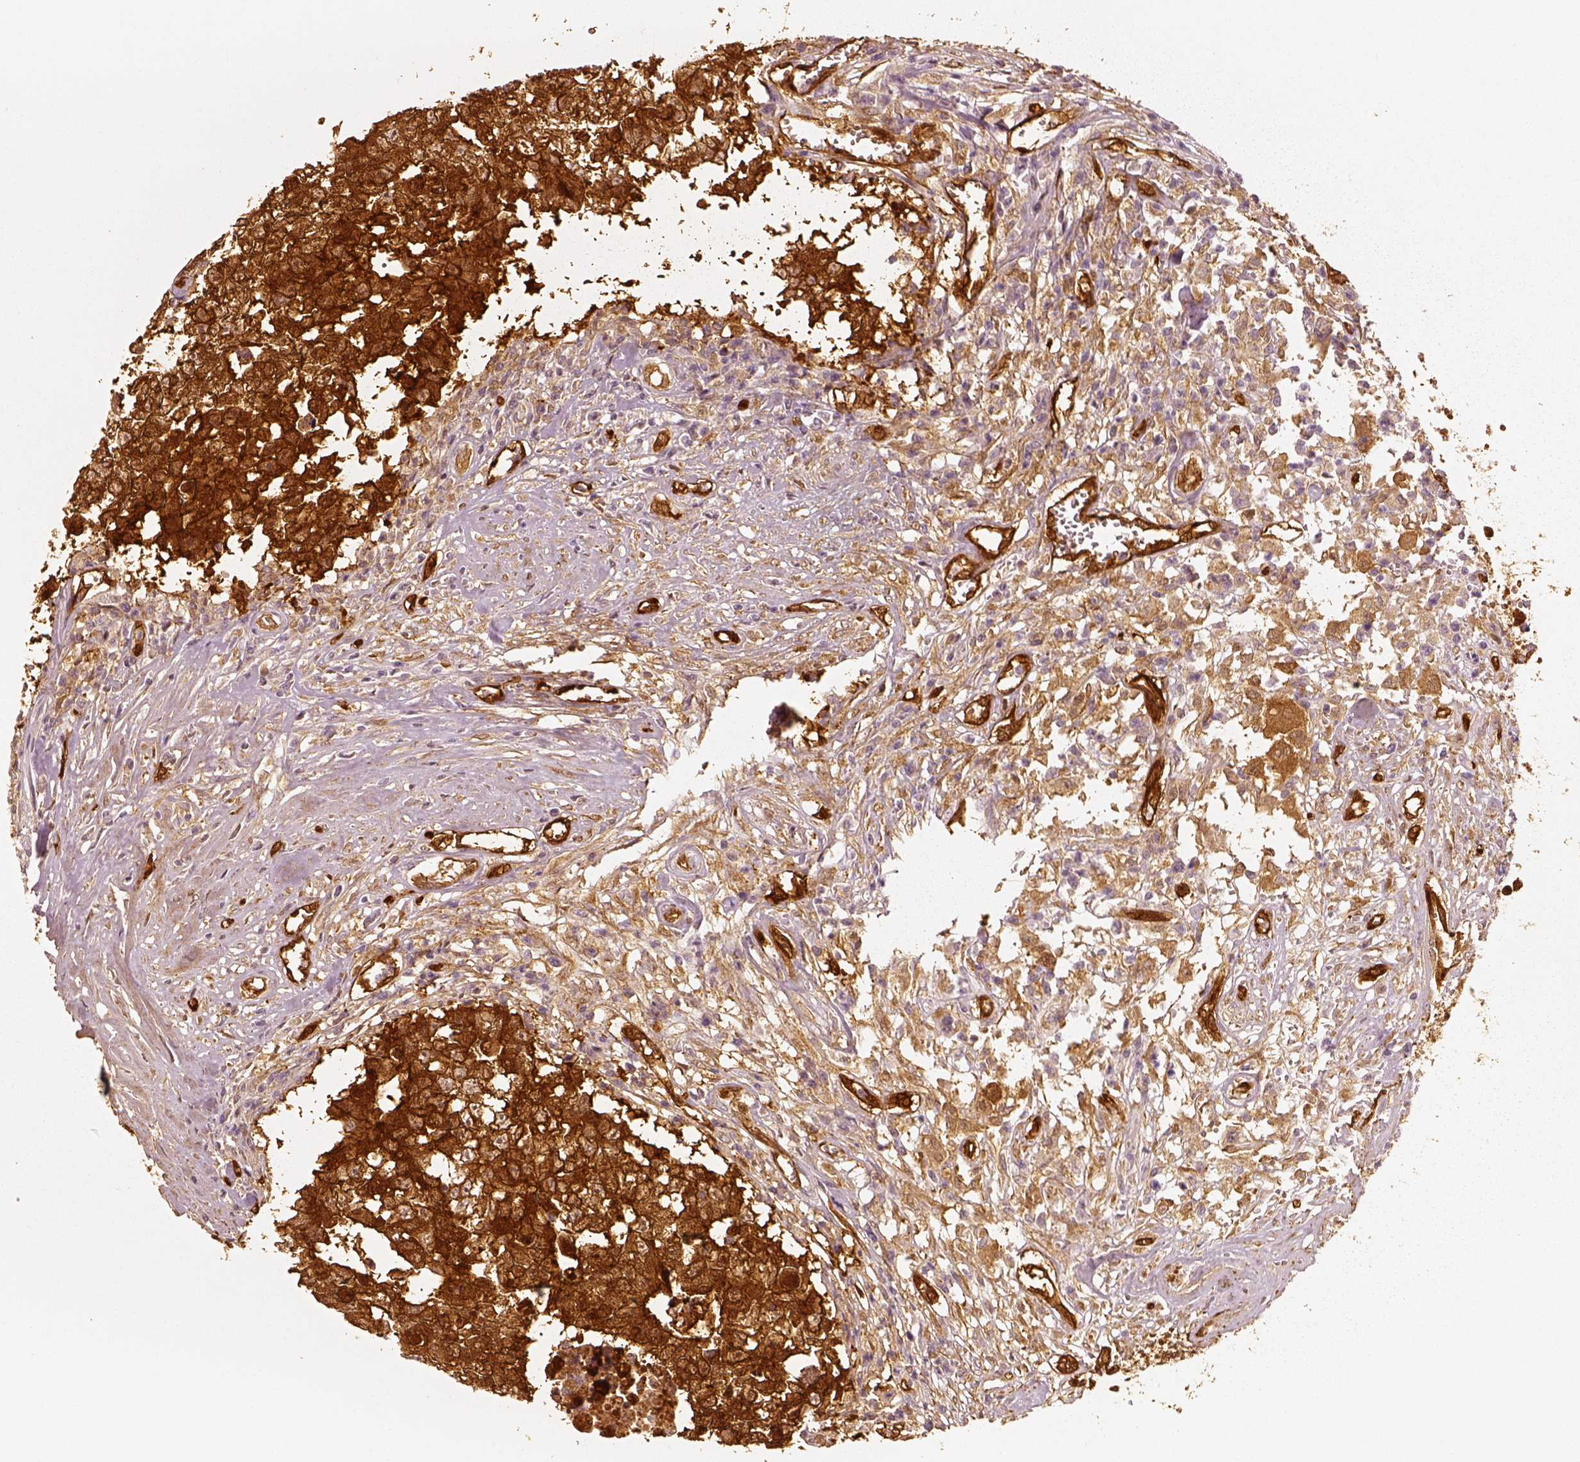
{"staining": {"intensity": "strong", "quantity": ">75%", "location": "cytoplasmic/membranous"}, "tissue": "testis cancer", "cell_type": "Tumor cells", "image_type": "cancer", "snomed": [{"axis": "morphology", "description": "Carcinoma, Embryonal, NOS"}, {"axis": "topography", "description": "Testis"}], "caption": "Testis embryonal carcinoma stained with a brown dye exhibits strong cytoplasmic/membranous positive staining in about >75% of tumor cells.", "gene": "FSCN1", "patient": {"sex": "male", "age": 36}}